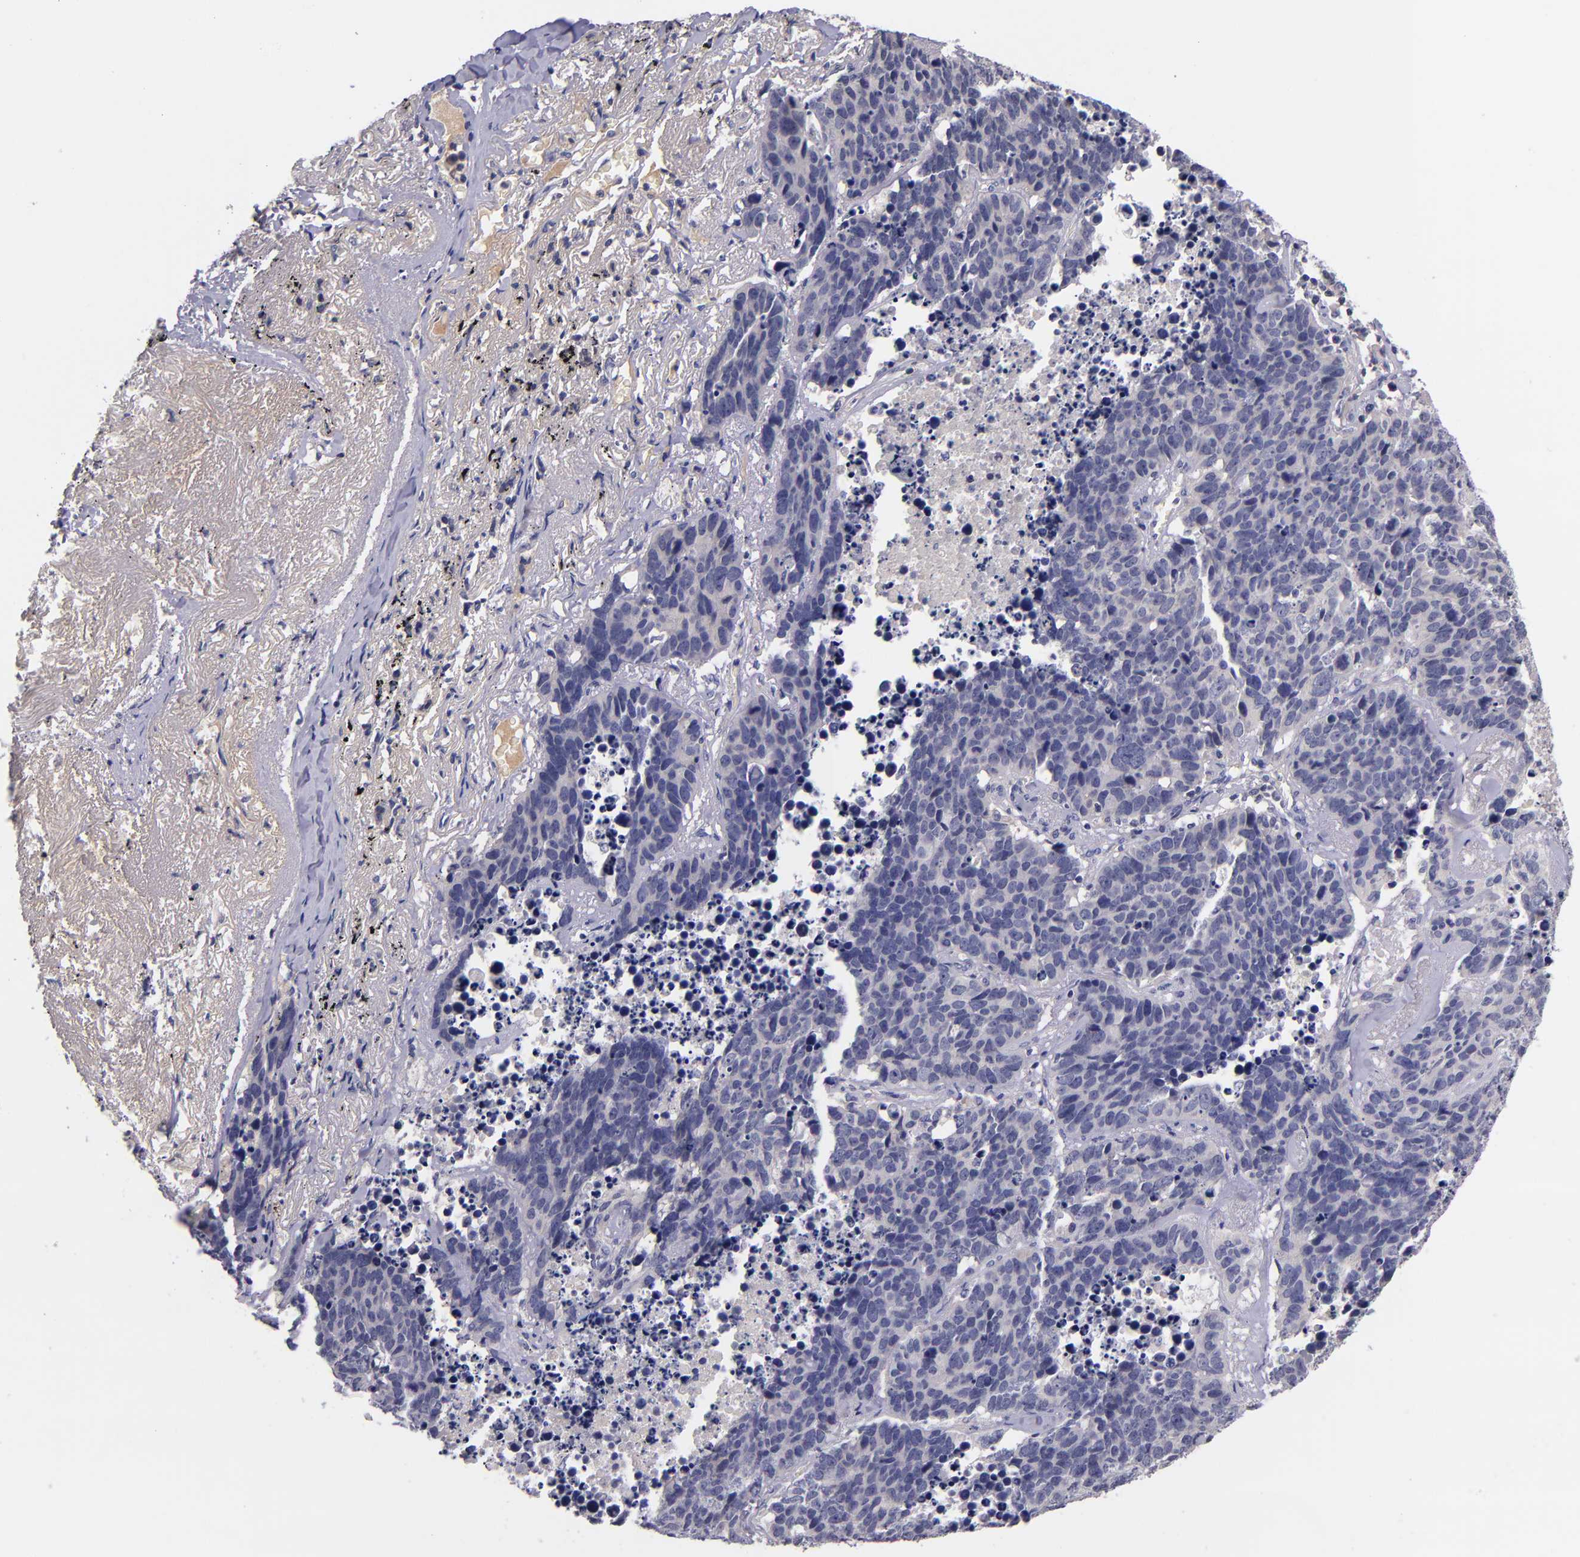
{"staining": {"intensity": "negative", "quantity": "none", "location": "none"}, "tissue": "lung cancer", "cell_type": "Tumor cells", "image_type": "cancer", "snomed": [{"axis": "morphology", "description": "Carcinoid, malignant, NOS"}, {"axis": "topography", "description": "Lung"}], "caption": "This is a micrograph of immunohistochemistry (IHC) staining of carcinoid (malignant) (lung), which shows no positivity in tumor cells. (IHC, brightfield microscopy, high magnification).", "gene": "RBP4", "patient": {"sex": "male", "age": 60}}